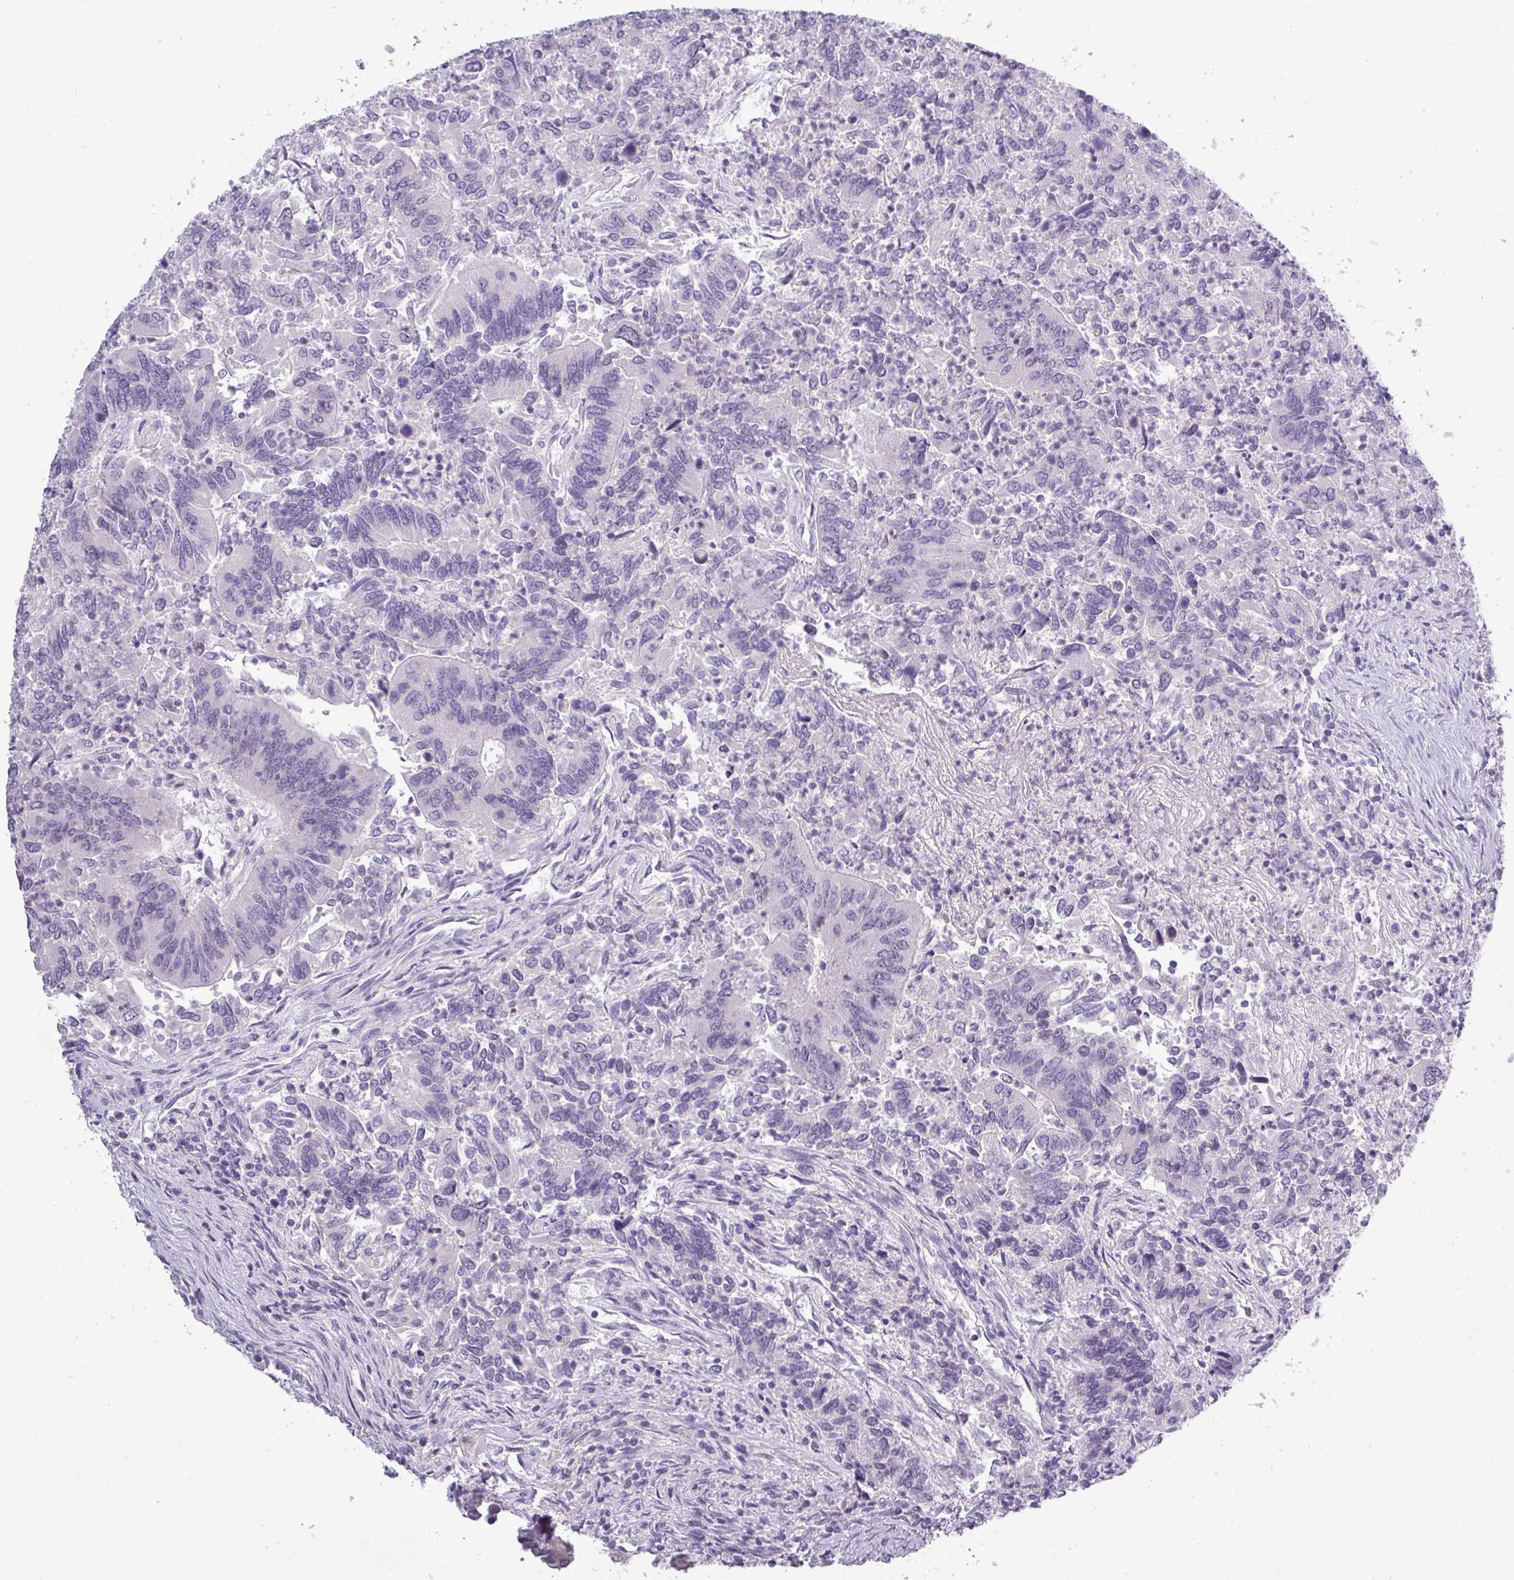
{"staining": {"intensity": "negative", "quantity": "none", "location": "none"}, "tissue": "colorectal cancer", "cell_type": "Tumor cells", "image_type": "cancer", "snomed": [{"axis": "morphology", "description": "Adenocarcinoma, NOS"}, {"axis": "topography", "description": "Colon"}], "caption": "This is an immunohistochemistry (IHC) micrograph of colorectal cancer. There is no expression in tumor cells.", "gene": "TMEM91", "patient": {"sex": "female", "age": 67}}